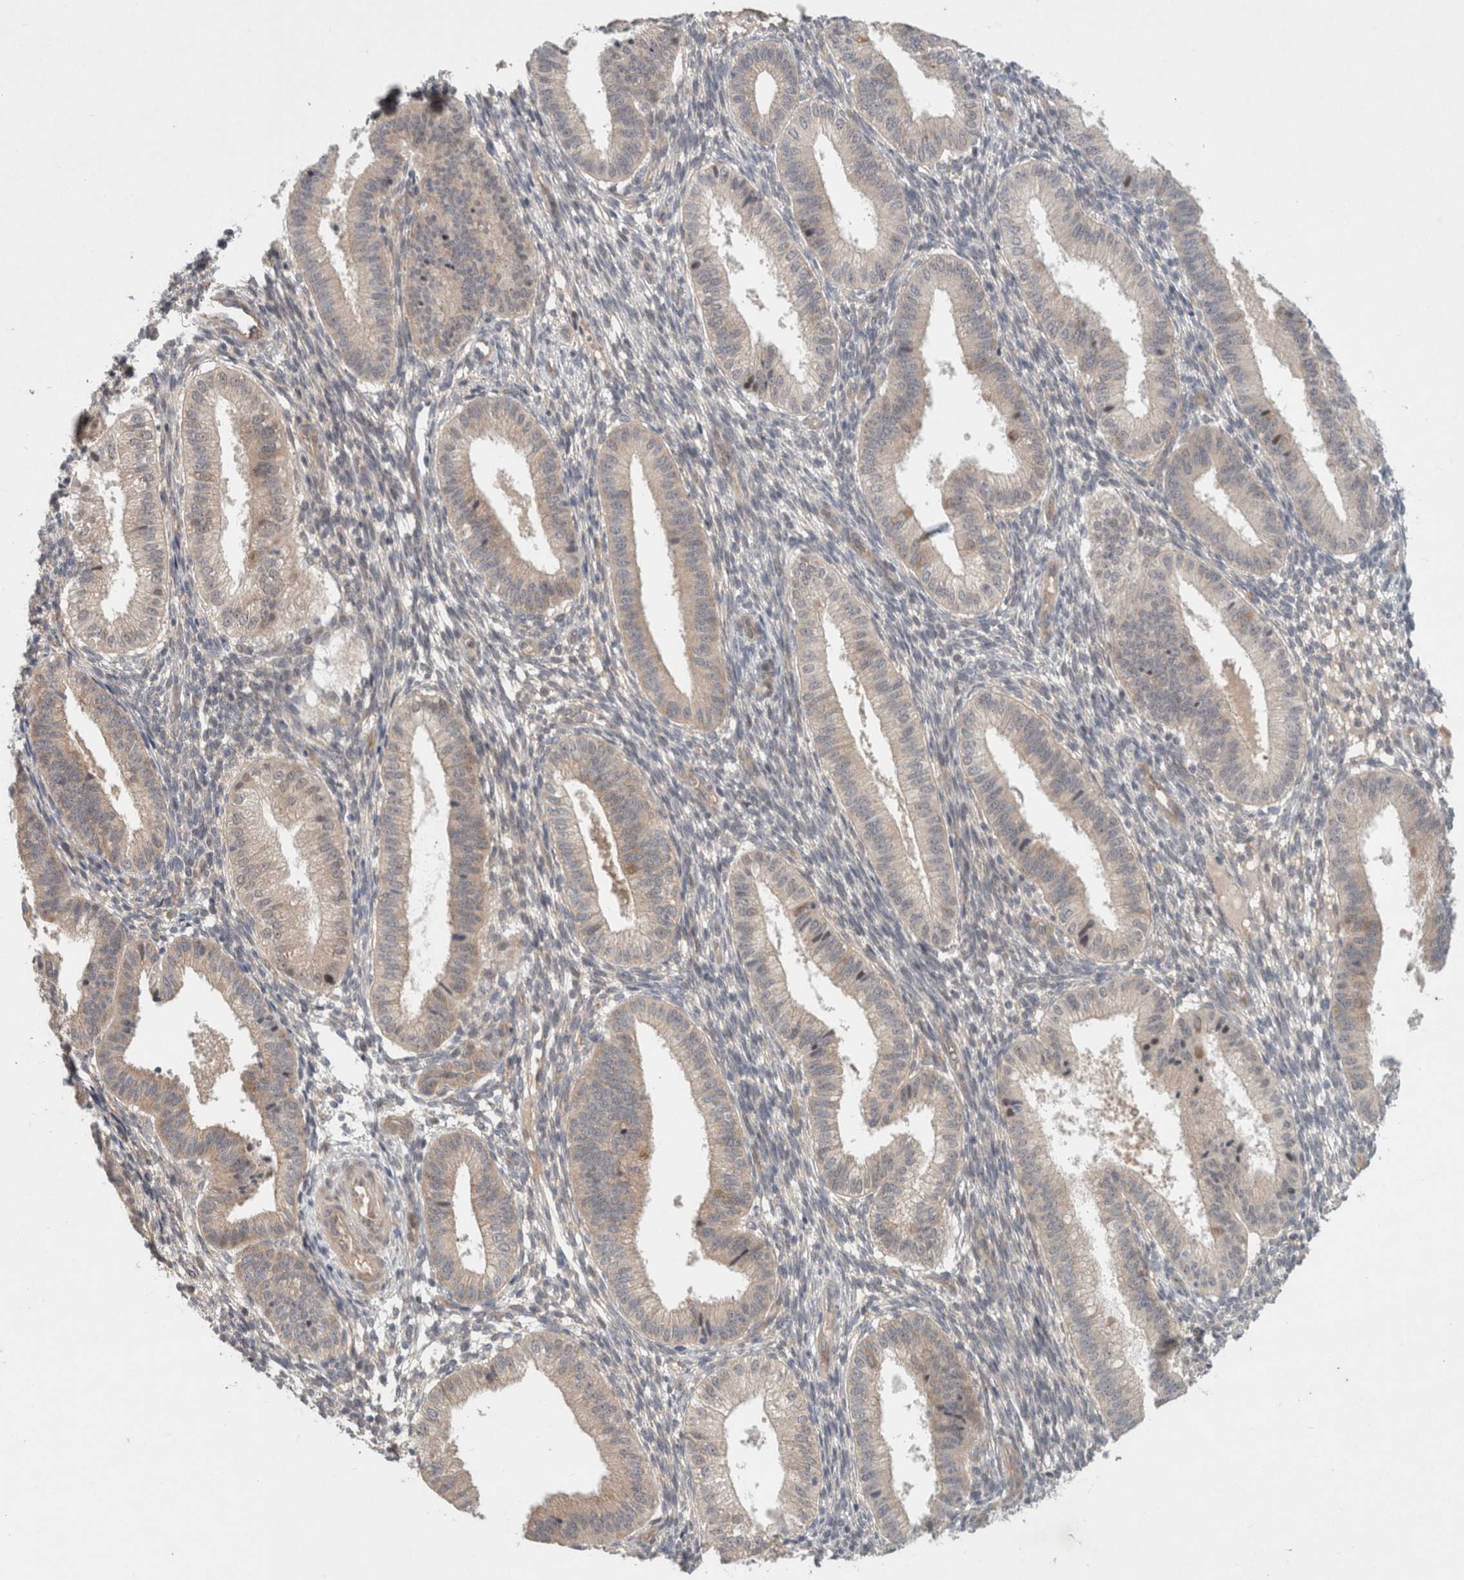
{"staining": {"intensity": "weak", "quantity": "<25%", "location": "cytoplasmic/membranous"}, "tissue": "endometrium", "cell_type": "Cells in endometrial stroma", "image_type": "normal", "snomed": [{"axis": "morphology", "description": "Normal tissue, NOS"}, {"axis": "topography", "description": "Endometrium"}], "caption": "The IHC photomicrograph has no significant staining in cells in endometrial stroma of endometrium. The staining is performed using DAB (3,3'-diaminobenzidine) brown chromogen with nuclei counter-stained in using hematoxylin.", "gene": "RASAL2", "patient": {"sex": "female", "age": 39}}